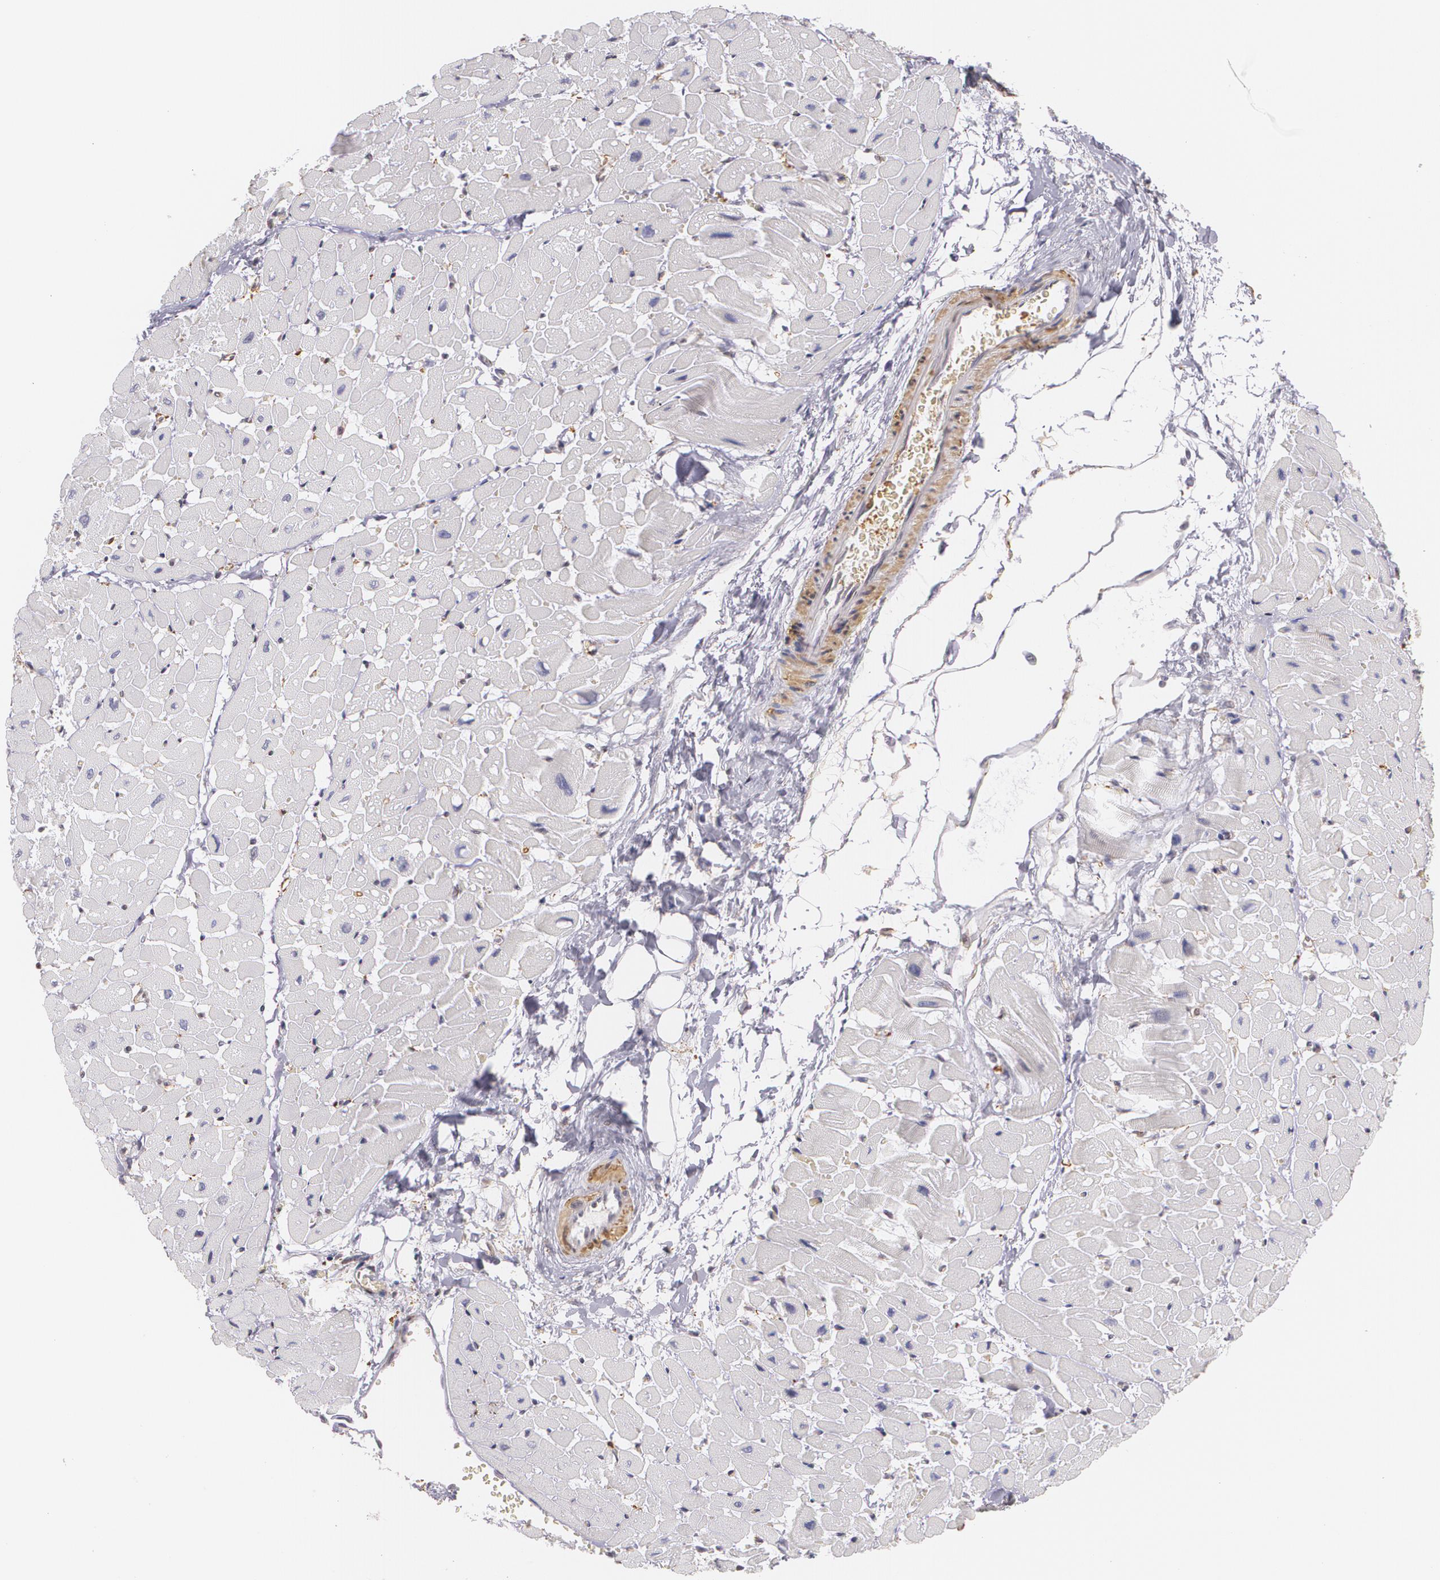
{"staining": {"intensity": "negative", "quantity": "none", "location": "none"}, "tissue": "heart muscle", "cell_type": "Cardiomyocytes", "image_type": "normal", "snomed": [{"axis": "morphology", "description": "Normal tissue, NOS"}, {"axis": "topography", "description": "Heart"}], "caption": "The micrograph reveals no significant positivity in cardiomyocytes of heart muscle. (Brightfield microscopy of DAB (3,3'-diaminobenzidine) immunohistochemistry at high magnification).", "gene": "VAMP1", "patient": {"sex": "male", "age": 45}}